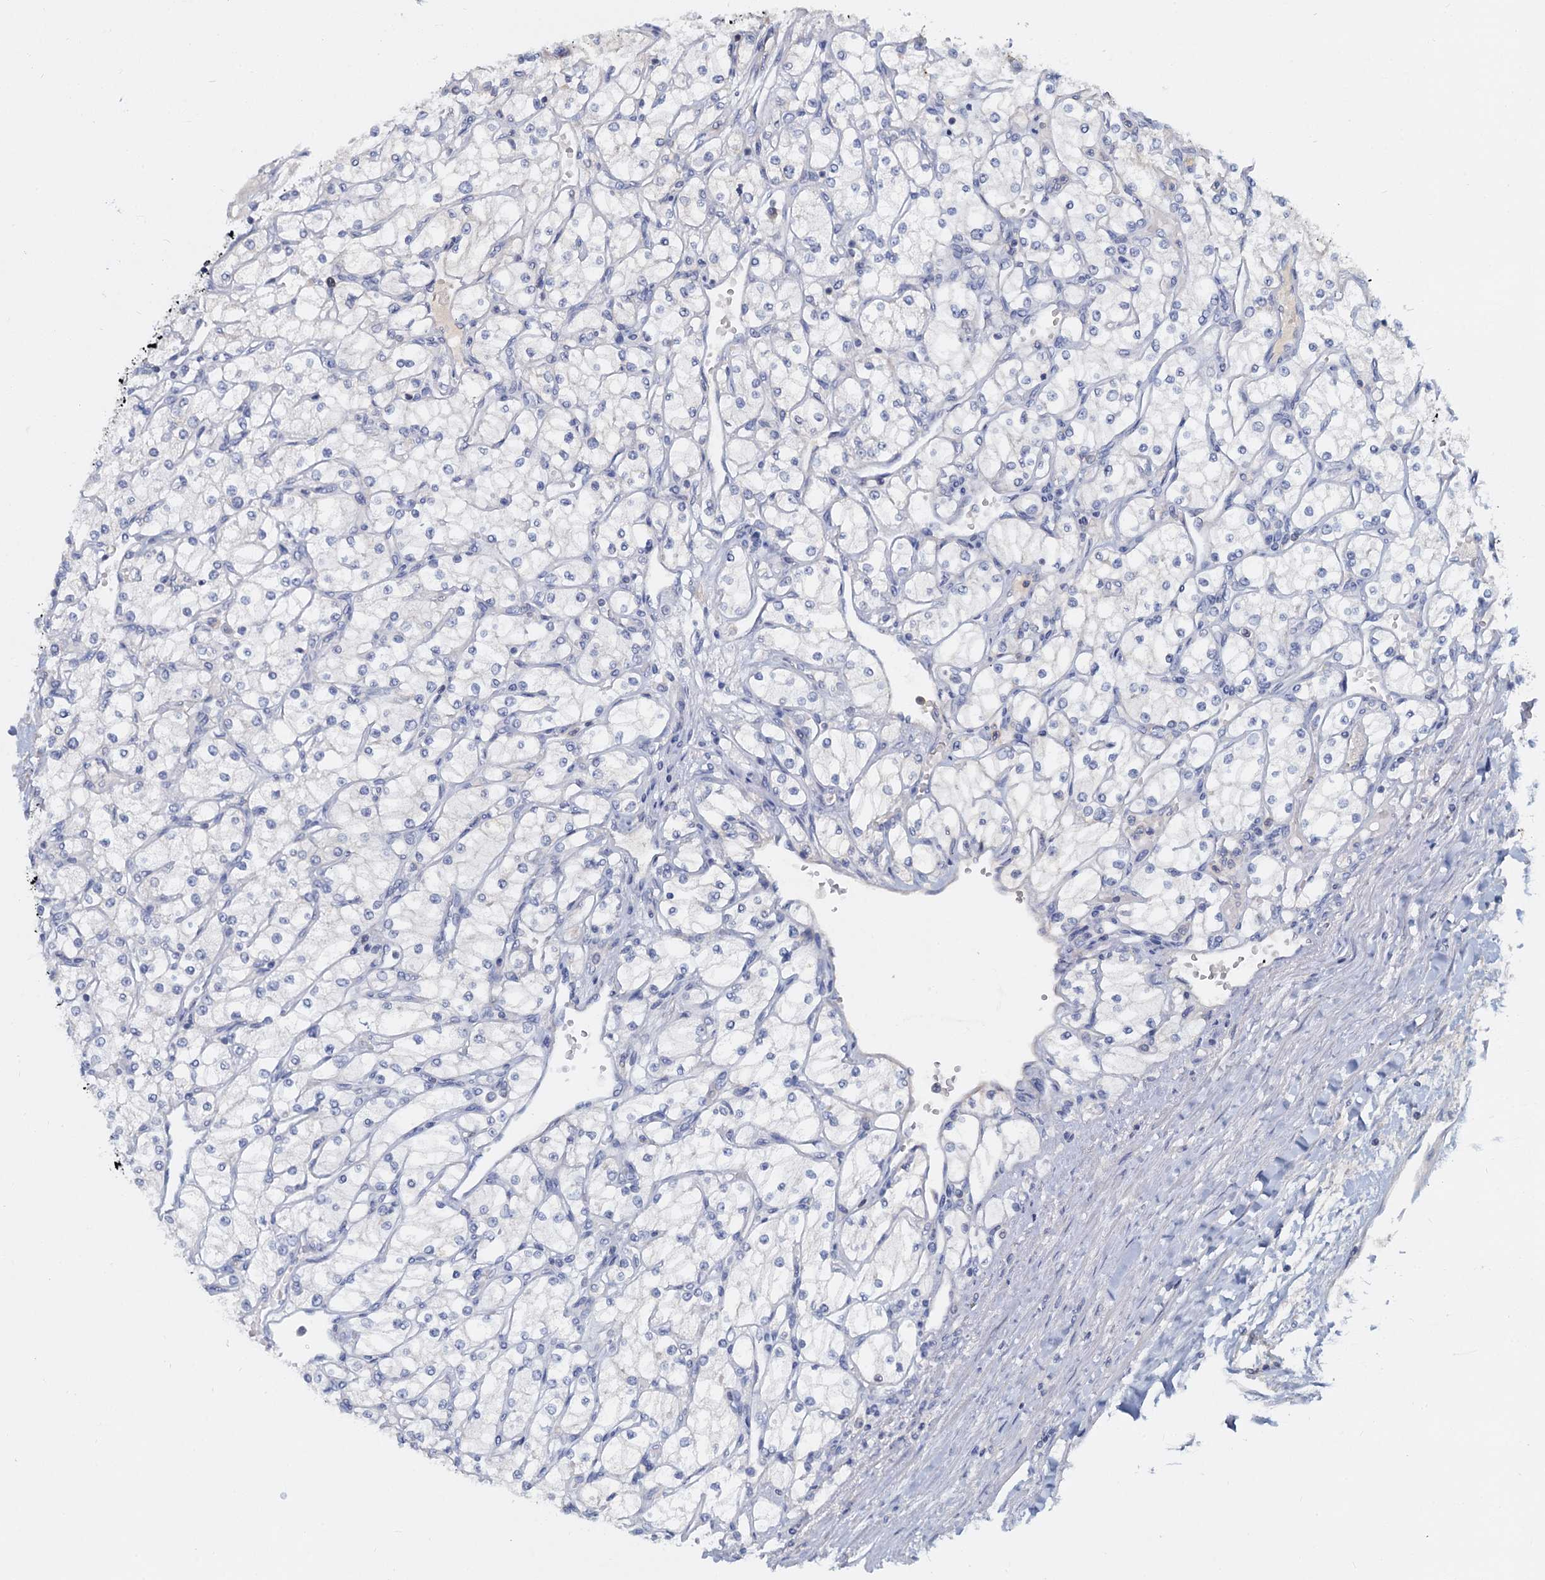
{"staining": {"intensity": "negative", "quantity": "none", "location": "none"}, "tissue": "renal cancer", "cell_type": "Tumor cells", "image_type": "cancer", "snomed": [{"axis": "morphology", "description": "Adenocarcinoma, NOS"}, {"axis": "topography", "description": "Kidney"}], "caption": "This is an immunohistochemistry (IHC) histopathology image of renal cancer. There is no expression in tumor cells.", "gene": "ACSM3", "patient": {"sex": "male", "age": 80}}